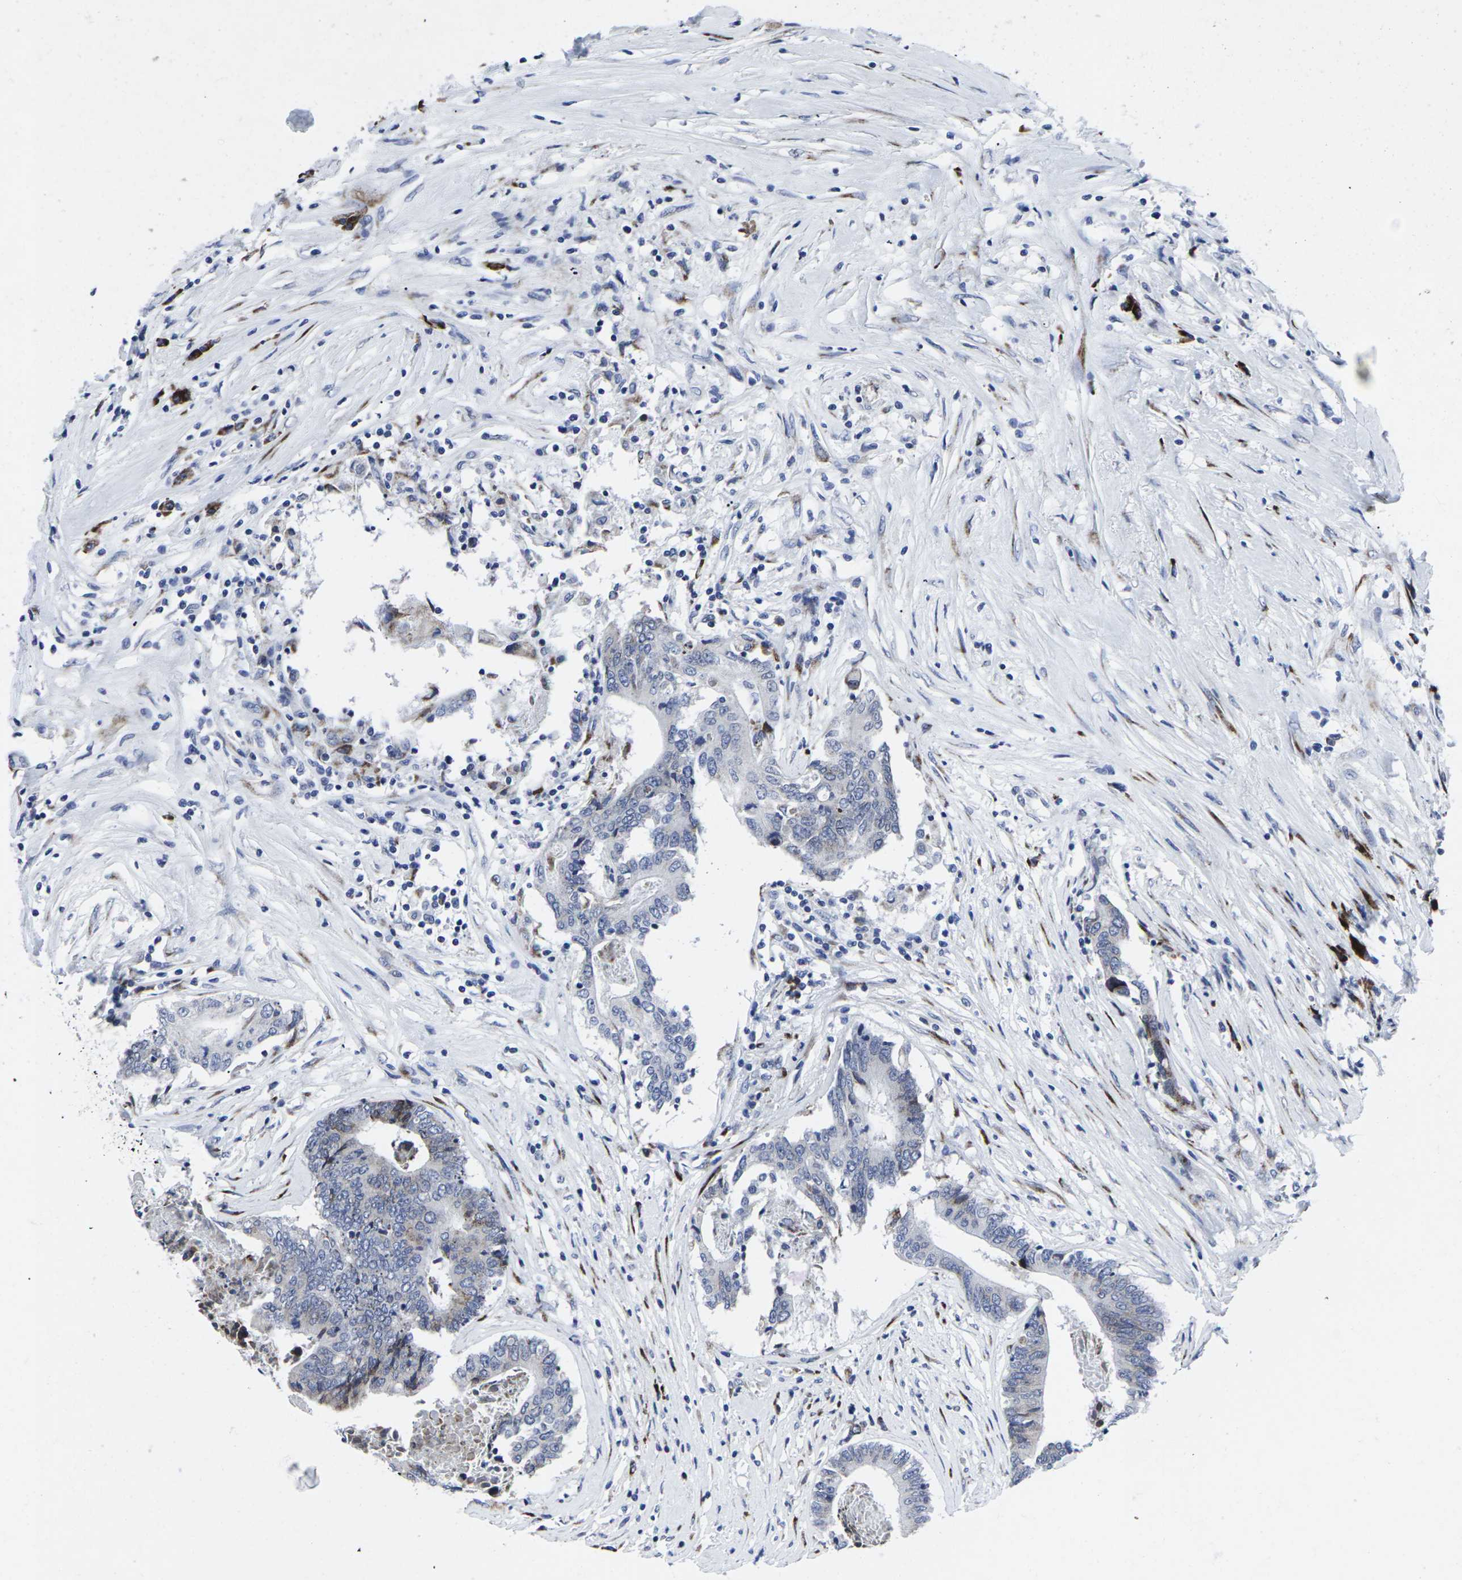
{"staining": {"intensity": "weak", "quantity": "<25%", "location": "cytoplasmic/membranous"}, "tissue": "colorectal cancer", "cell_type": "Tumor cells", "image_type": "cancer", "snomed": [{"axis": "morphology", "description": "Adenocarcinoma, NOS"}, {"axis": "topography", "description": "Rectum"}], "caption": "Colorectal adenocarcinoma was stained to show a protein in brown. There is no significant expression in tumor cells.", "gene": "RPN1", "patient": {"sex": "male", "age": 63}}